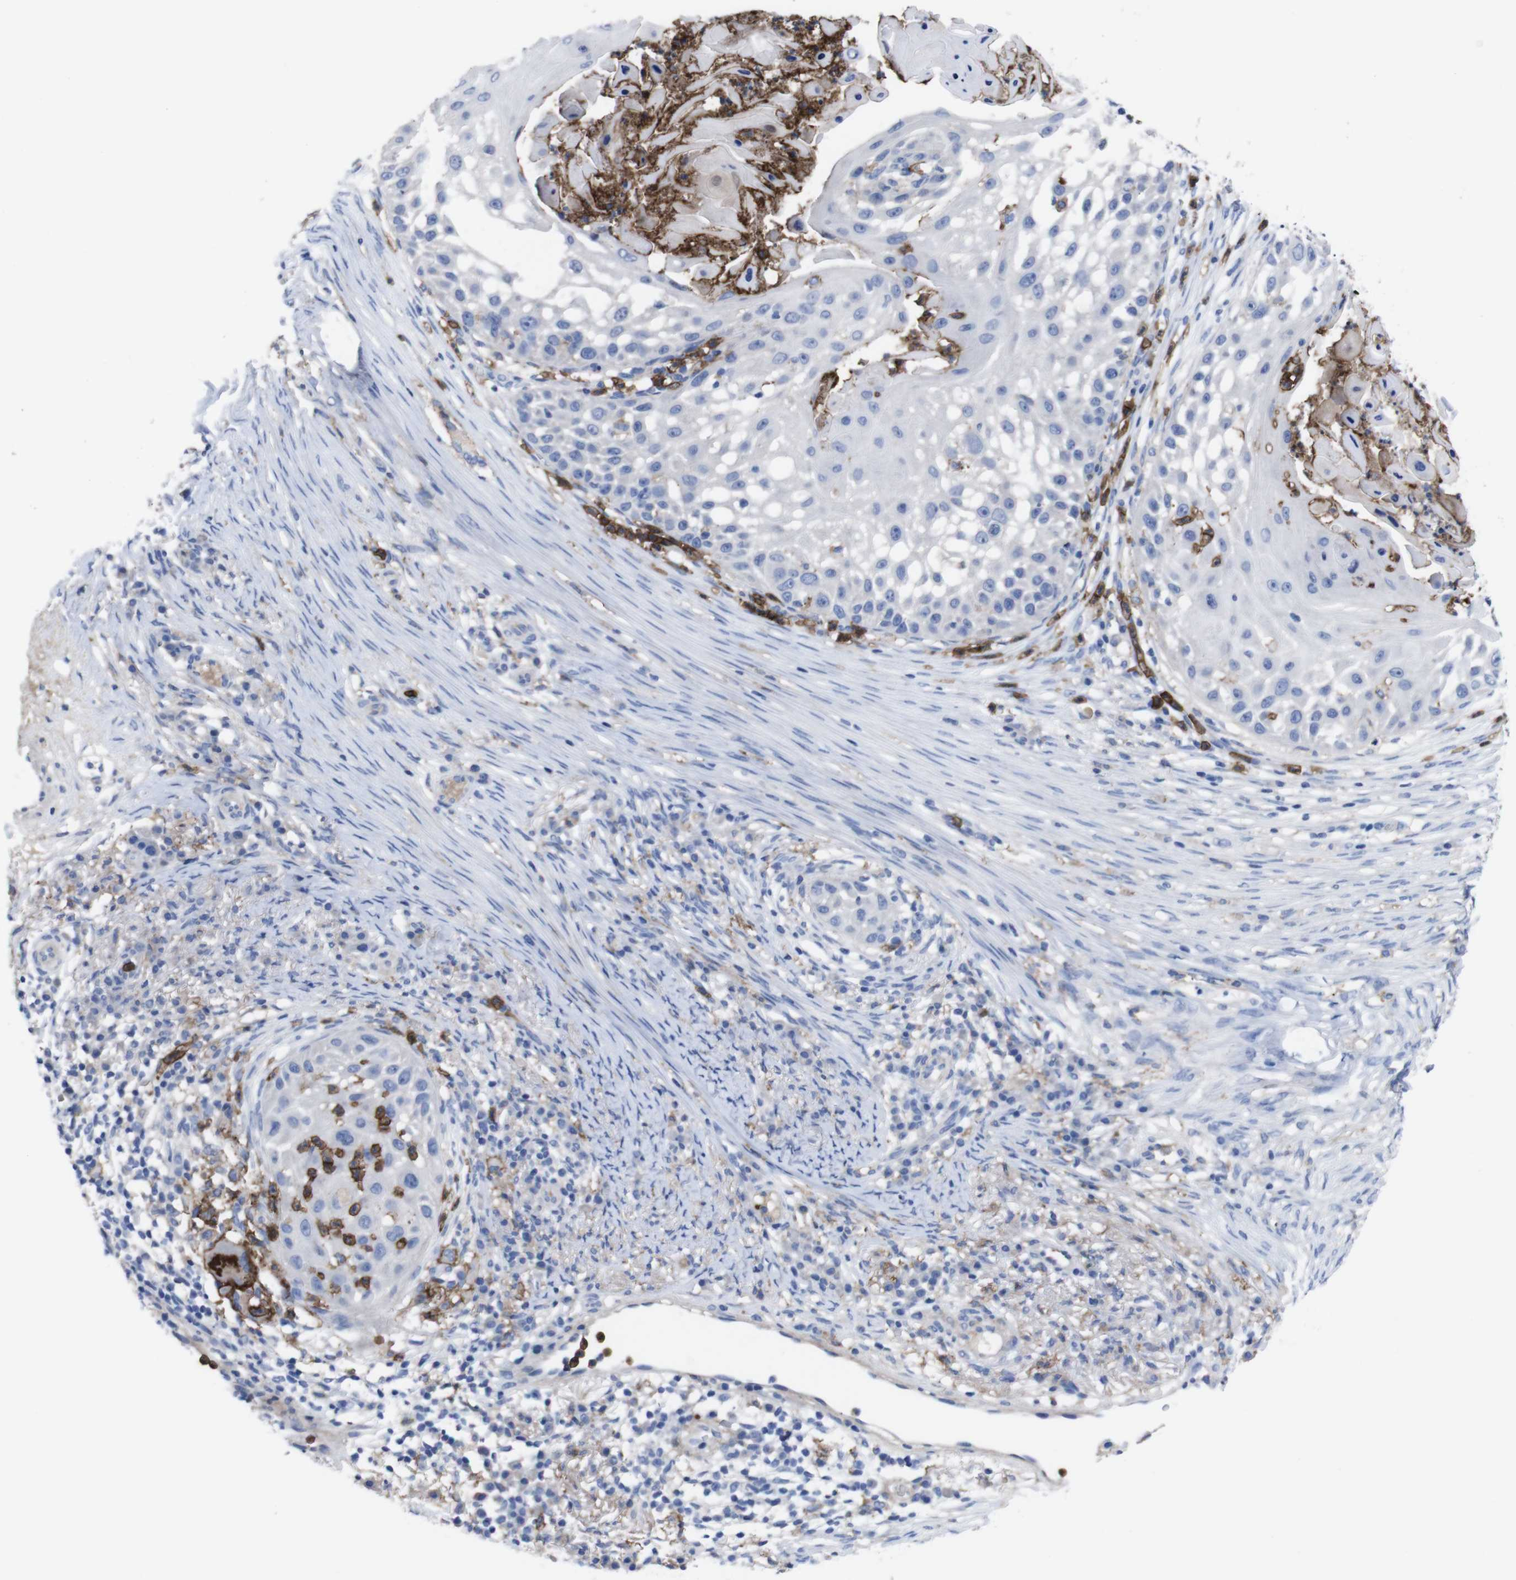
{"staining": {"intensity": "negative", "quantity": "none", "location": "none"}, "tissue": "skin cancer", "cell_type": "Tumor cells", "image_type": "cancer", "snomed": [{"axis": "morphology", "description": "Squamous cell carcinoma, NOS"}, {"axis": "topography", "description": "Skin"}], "caption": "An immunohistochemistry (IHC) photomicrograph of skin cancer (squamous cell carcinoma) is shown. There is no staining in tumor cells of skin cancer (squamous cell carcinoma).", "gene": "C5AR1", "patient": {"sex": "female", "age": 44}}